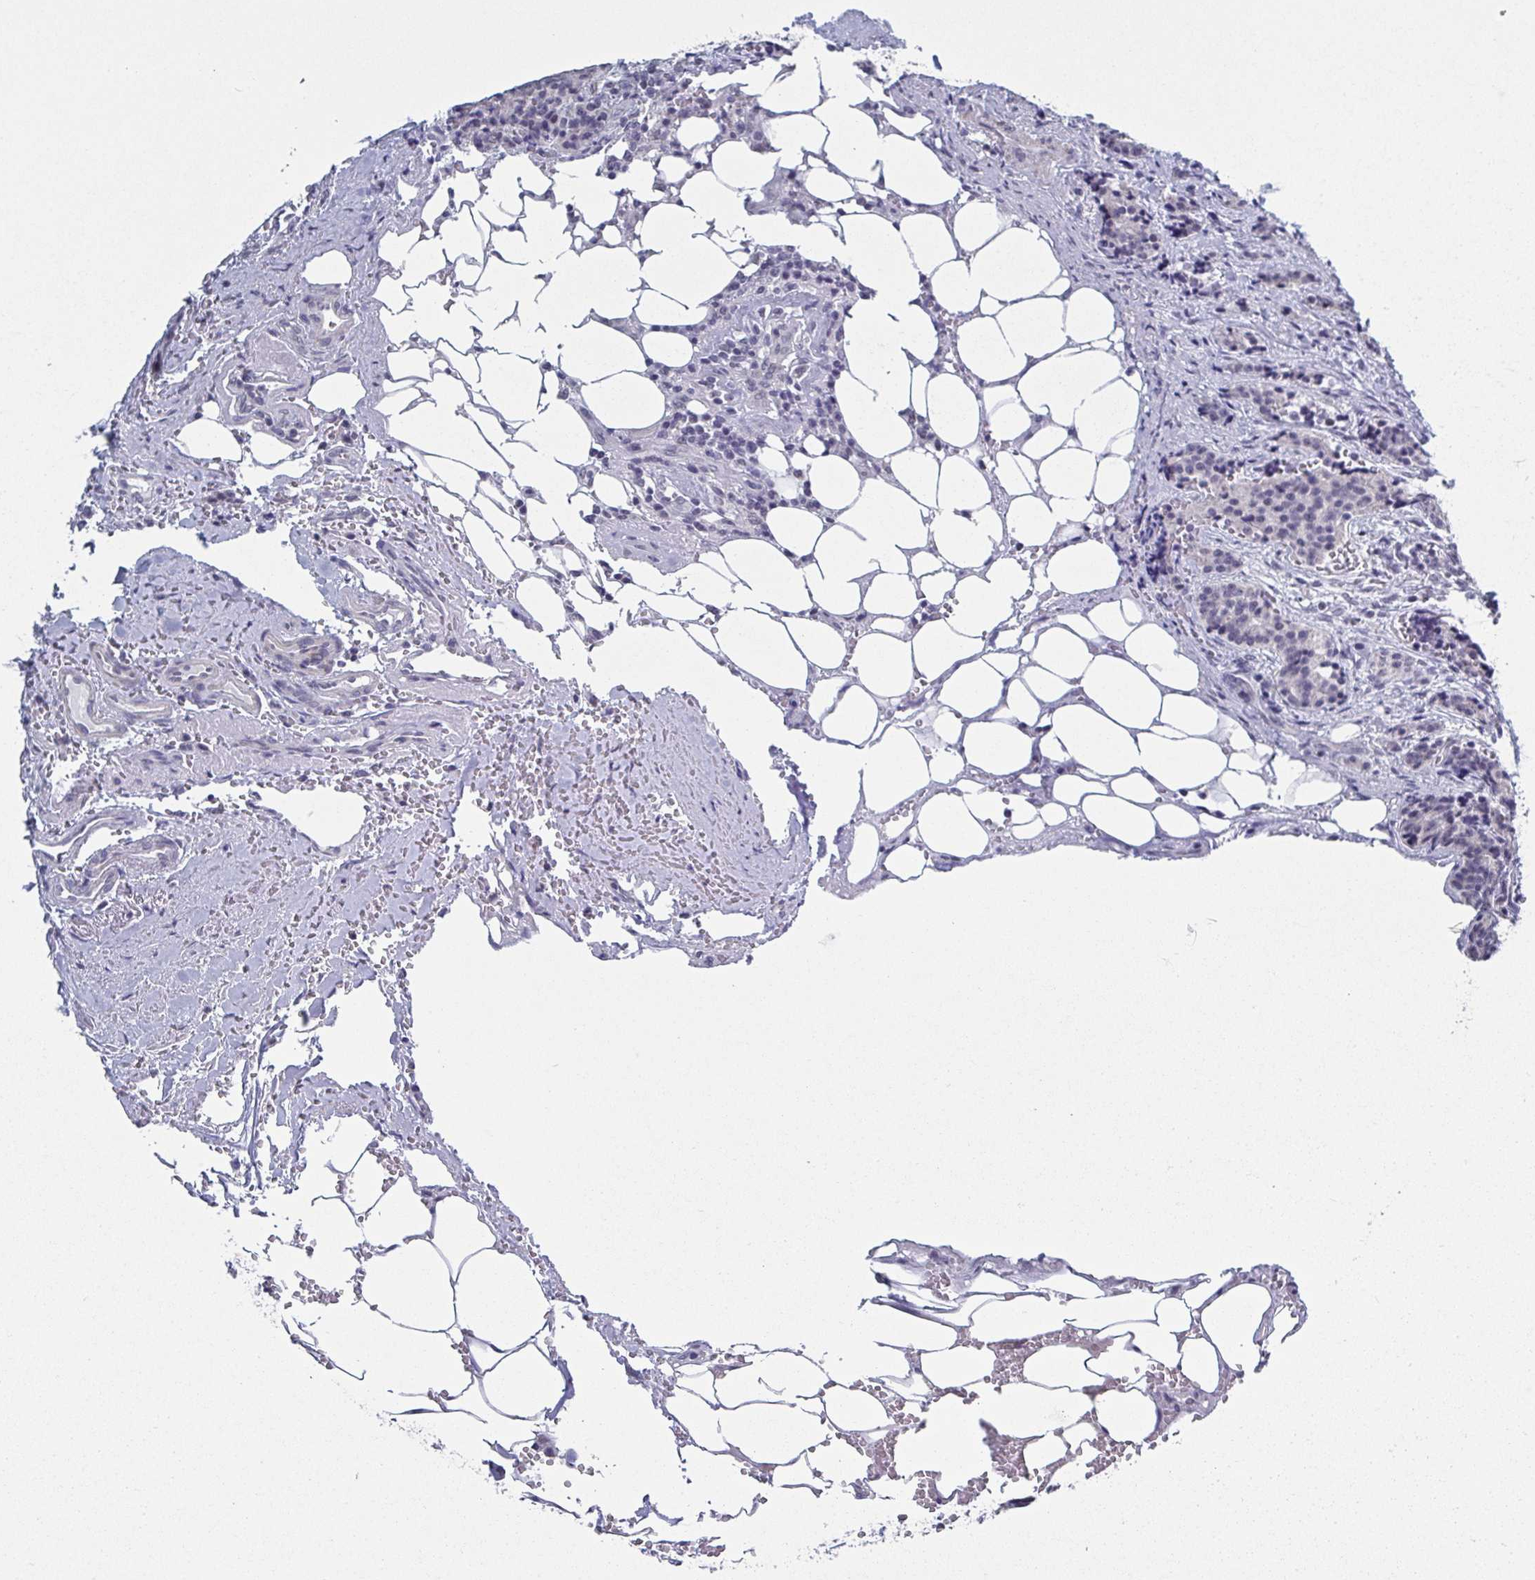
{"staining": {"intensity": "negative", "quantity": "none", "location": "none"}, "tissue": "carcinoid", "cell_type": "Tumor cells", "image_type": "cancer", "snomed": [{"axis": "morphology", "description": "Carcinoid, malignant, NOS"}, {"axis": "topography", "description": "Small intestine"}], "caption": "This is an immunohistochemistry (IHC) micrograph of carcinoid. There is no positivity in tumor cells.", "gene": "TMEM92", "patient": {"sex": "female", "age": 73}}